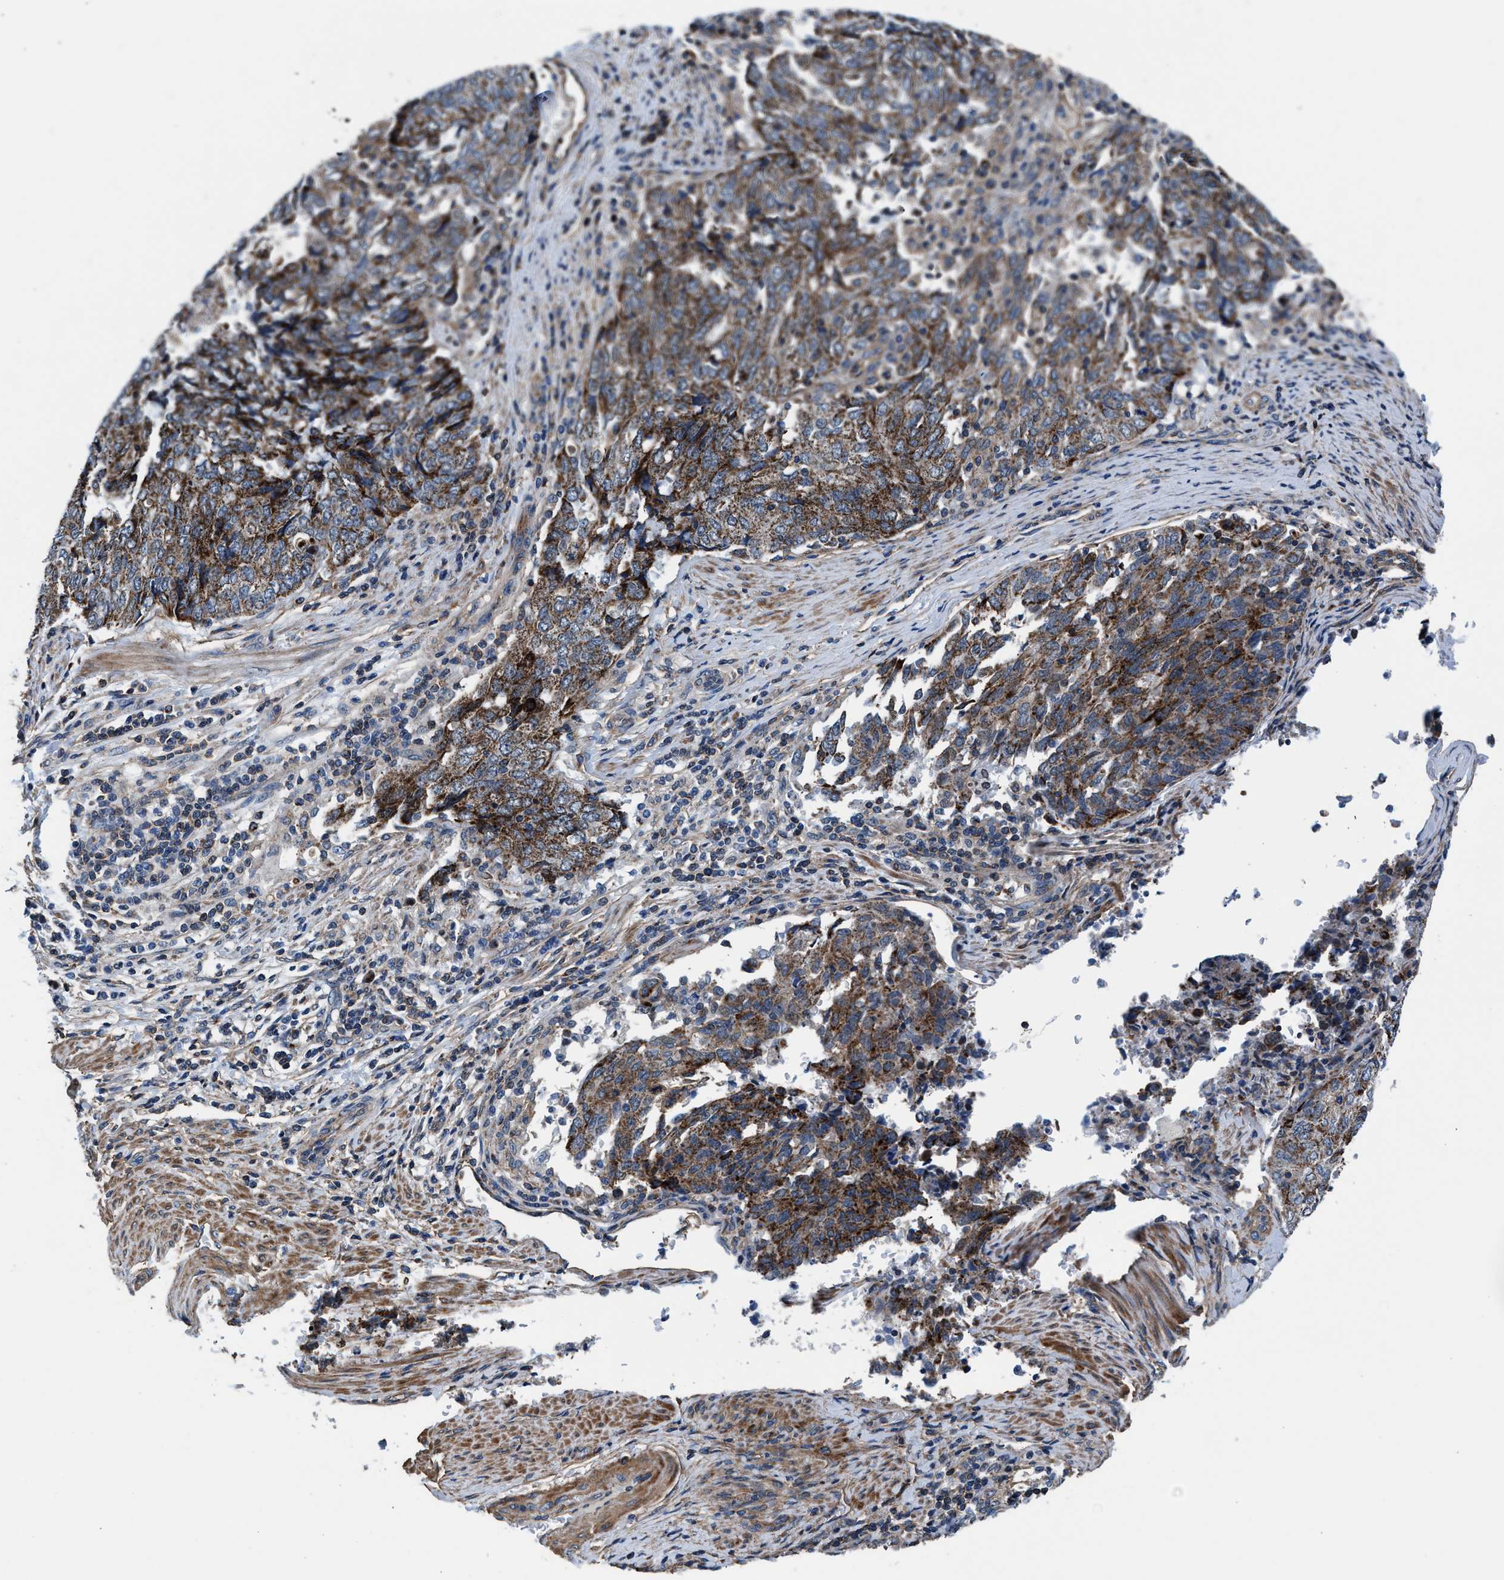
{"staining": {"intensity": "strong", "quantity": "25%-75%", "location": "cytoplasmic/membranous"}, "tissue": "endometrial cancer", "cell_type": "Tumor cells", "image_type": "cancer", "snomed": [{"axis": "morphology", "description": "Adenocarcinoma, NOS"}, {"axis": "topography", "description": "Endometrium"}], "caption": "IHC histopathology image of neoplastic tissue: endometrial cancer stained using IHC reveals high levels of strong protein expression localized specifically in the cytoplasmic/membranous of tumor cells, appearing as a cytoplasmic/membranous brown color.", "gene": "NKTR", "patient": {"sex": "female", "age": 80}}